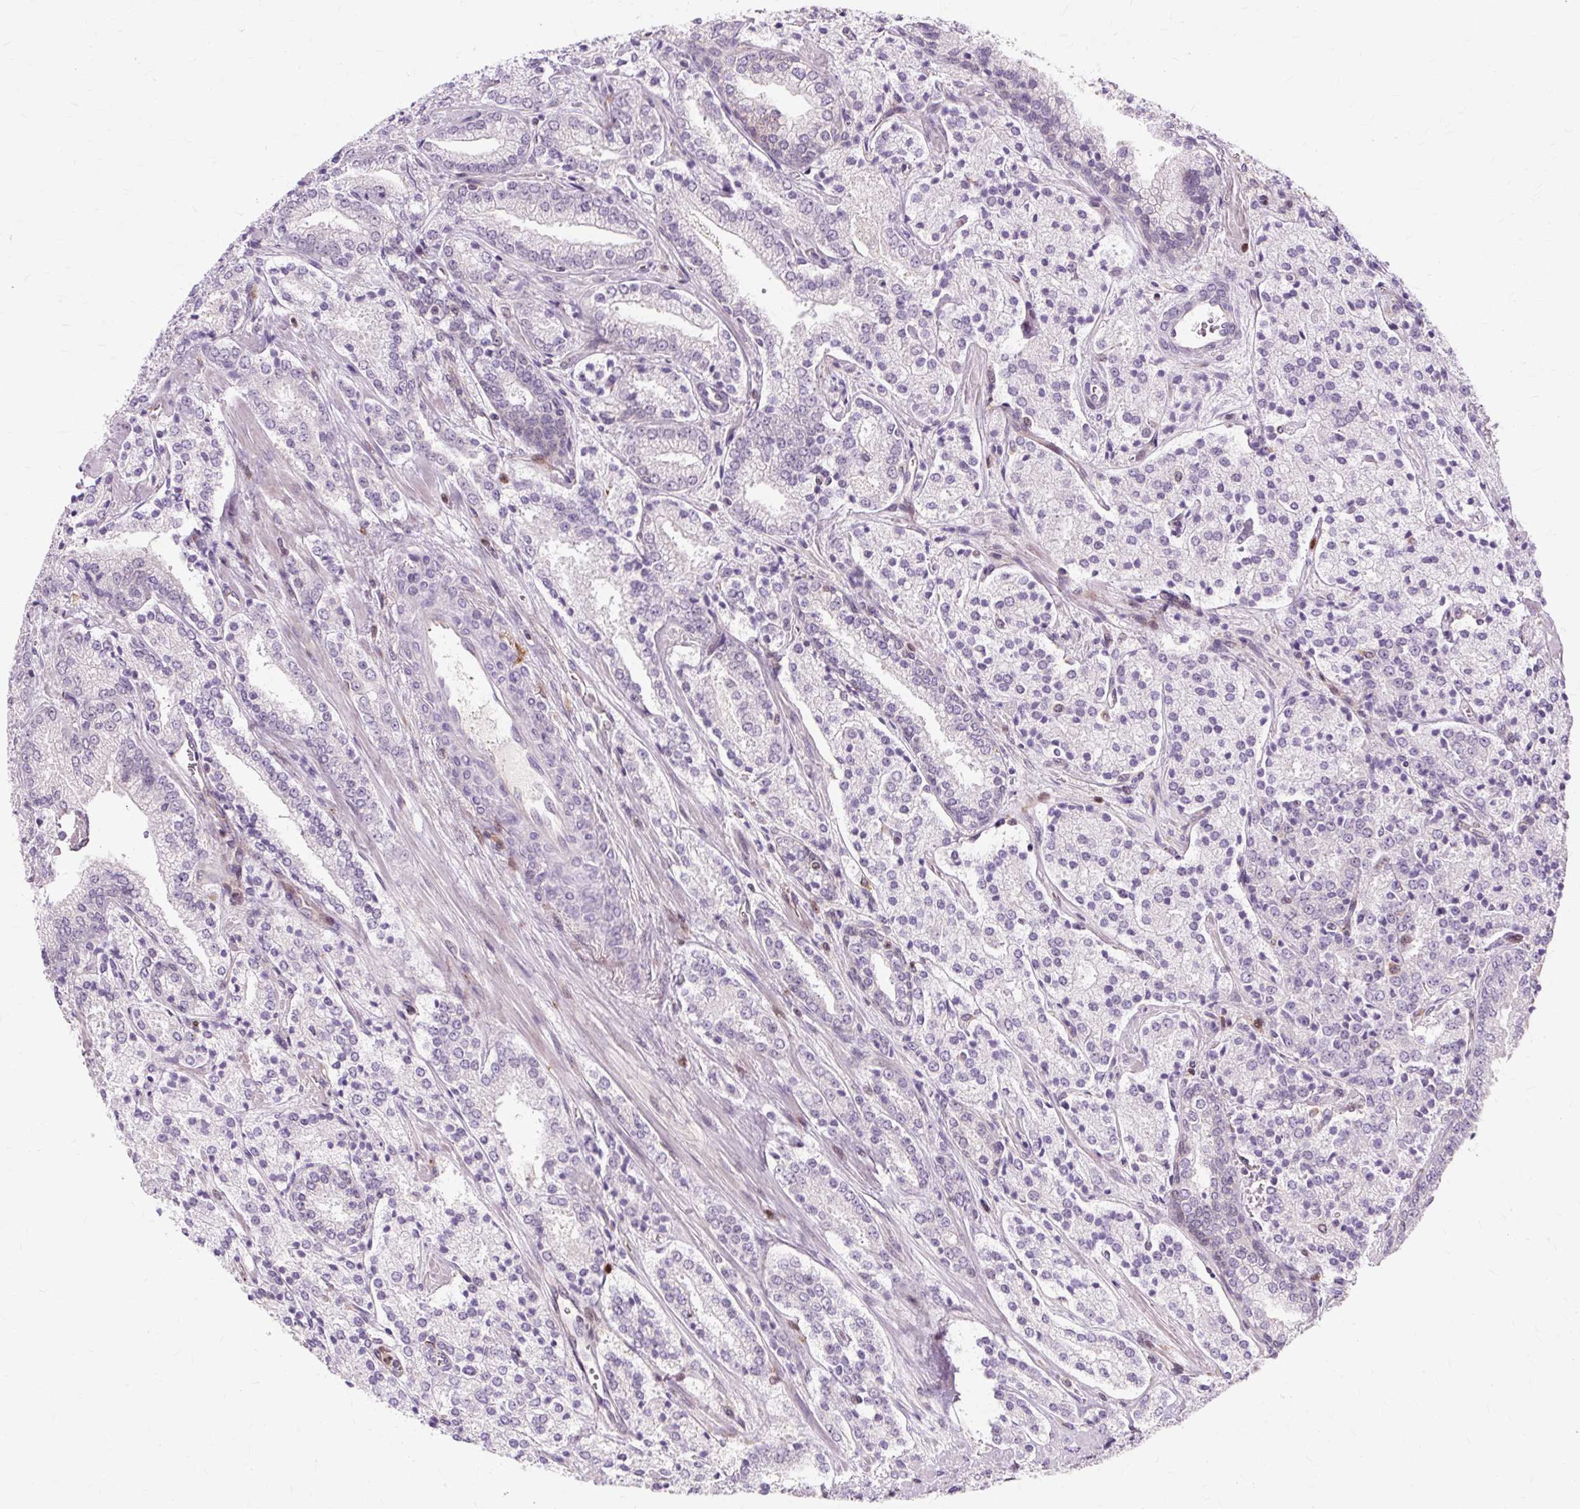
{"staining": {"intensity": "negative", "quantity": "none", "location": "none"}, "tissue": "prostate cancer", "cell_type": "Tumor cells", "image_type": "cancer", "snomed": [{"axis": "morphology", "description": "Adenocarcinoma, High grade"}, {"axis": "topography", "description": "Prostate"}], "caption": "Immunohistochemical staining of prostate high-grade adenocarcinoma demonstrates no significant staining in tumor cells.", "gene": "ZNF35", "patient": {"sex": "male", "age": 63}}